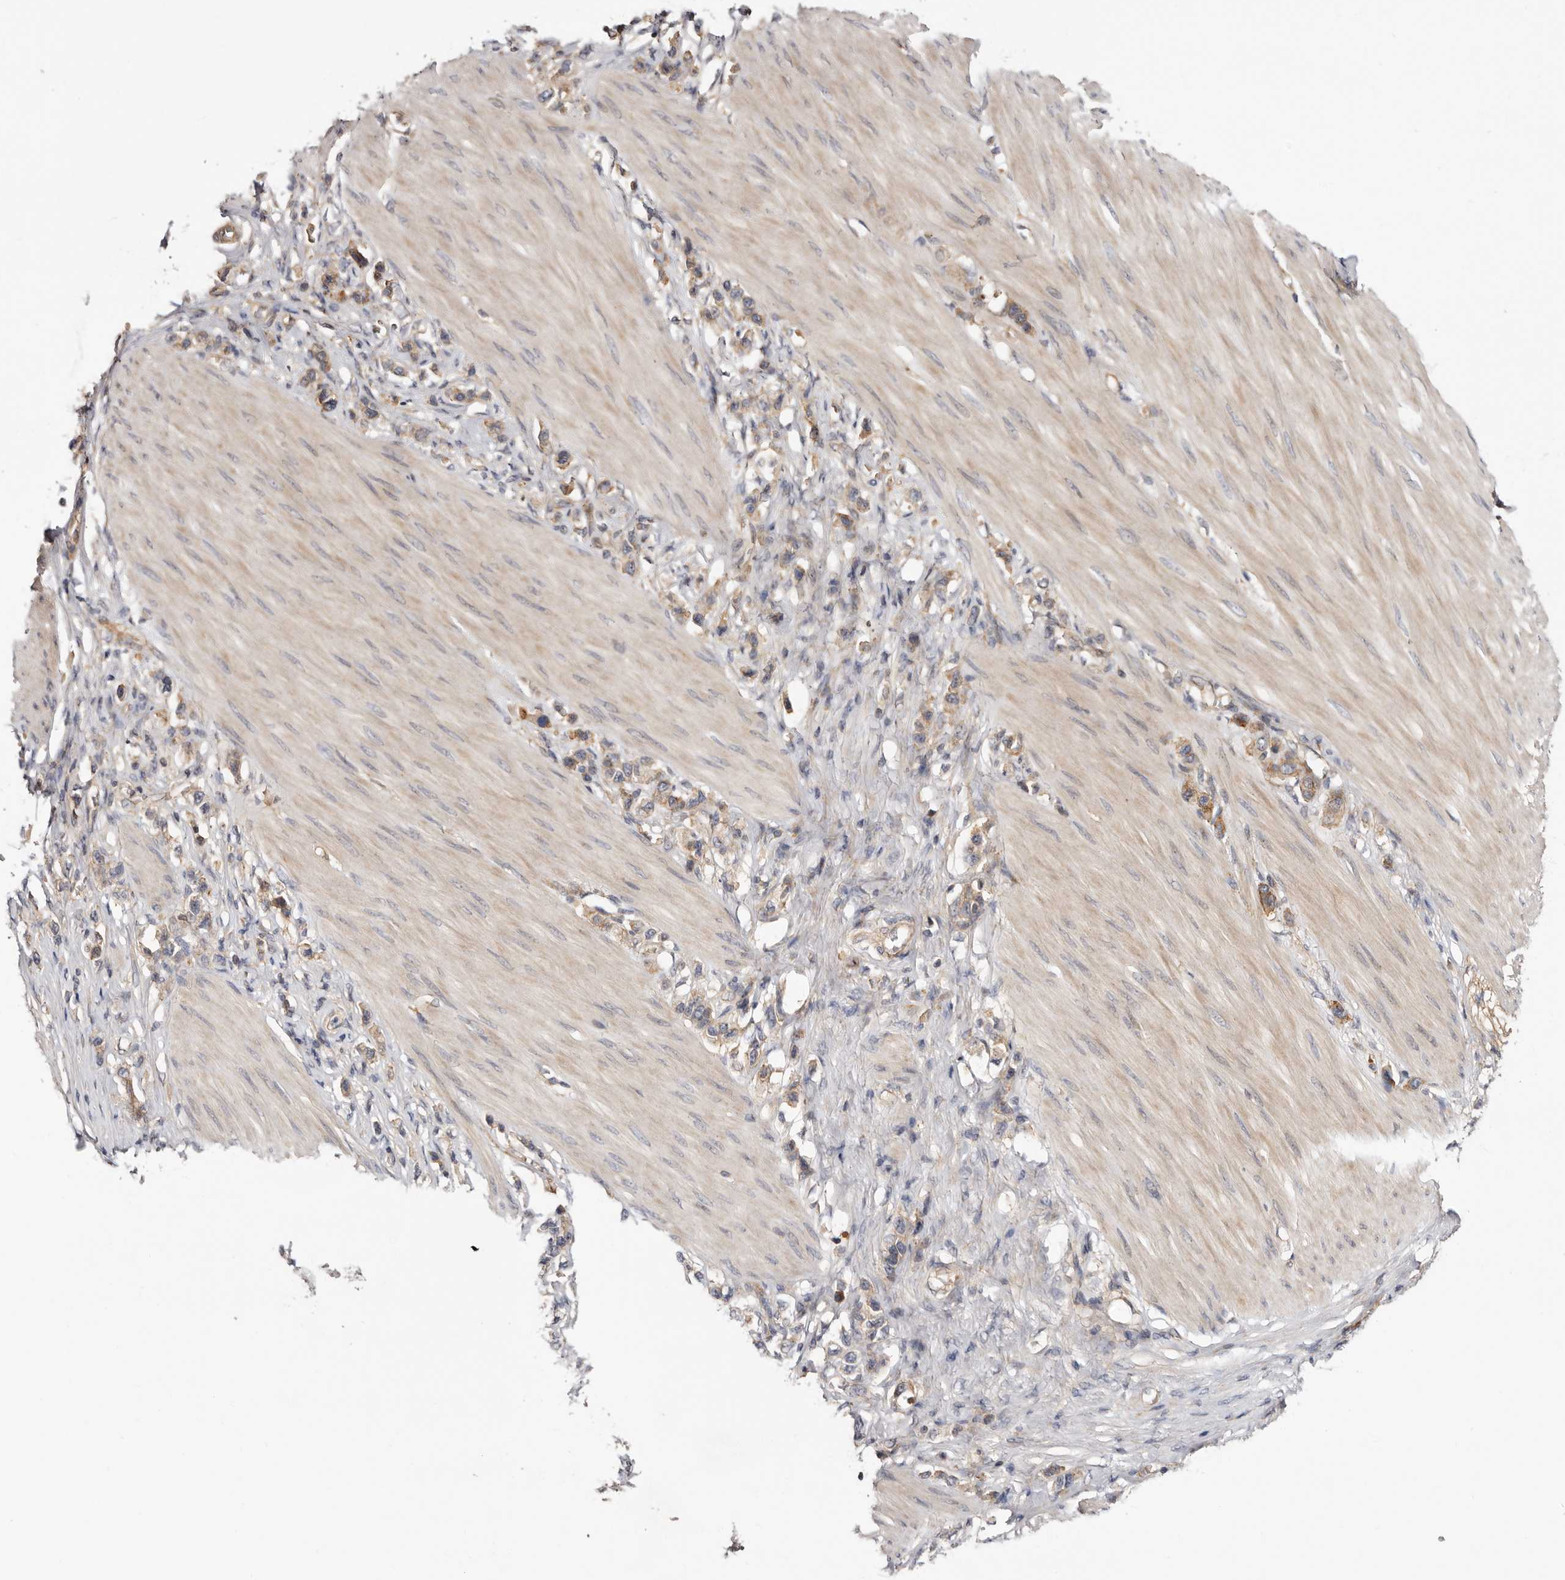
{"staining": {"intensity": "moderate", "quantity": "25%-75%", "location": "cytoplasmic/membranous"}, "tissue": "stomach cancer", "cell_type": "Tumor cells", "image_type": "cancer", "snomed": [{"axis": "morphology", "description": "Adenocarcinoma, NOS"}, {"axis": "topography", "description": "Stomach"}], "caption": "Tumor cells display medium levels of moderate cytoplasmic/membranous staining in about 25%-75% of cells in human stomach adenocarcinoma.", "gene": "PANK4", "patient": {"sex": "female", "age": 65}}